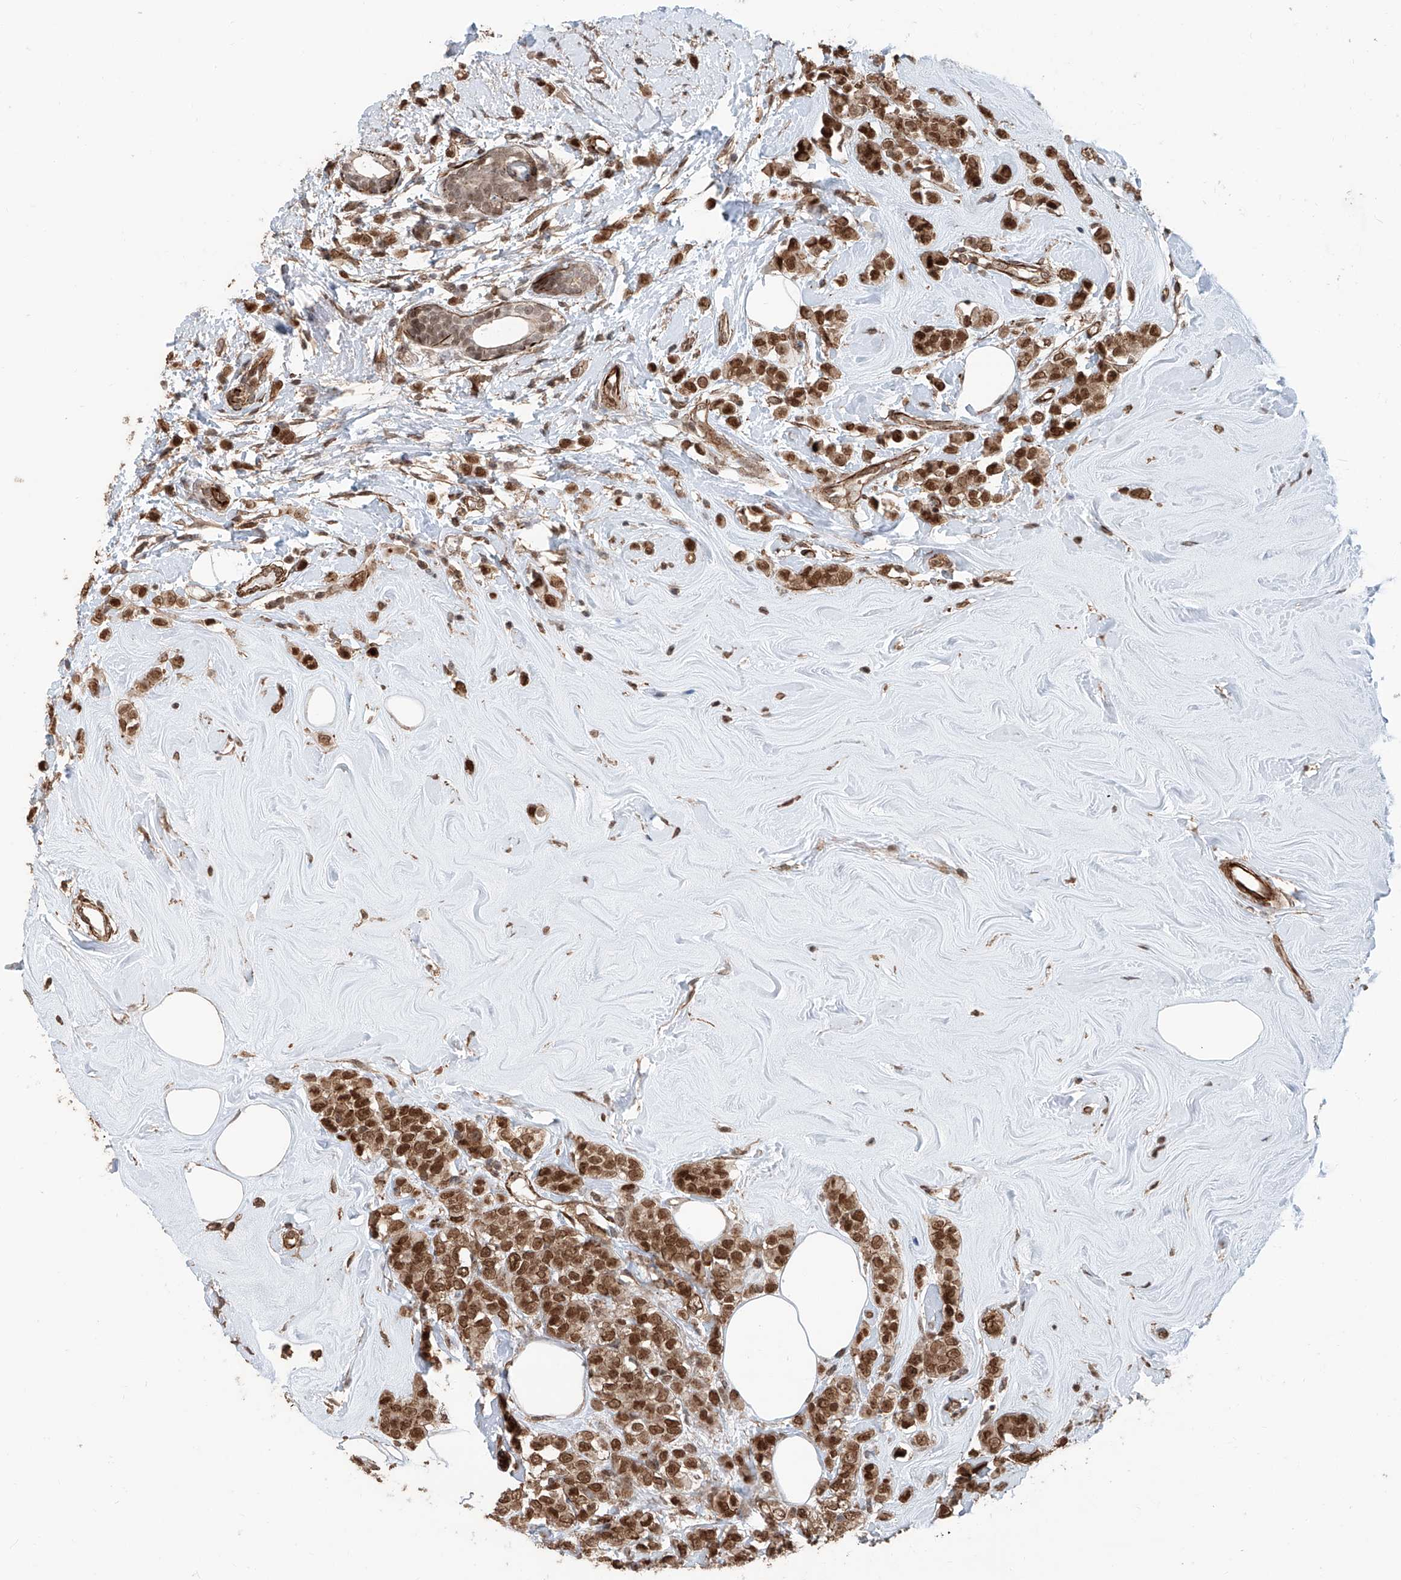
{"staining": {"intensity": "moderate", "quantity": ">75%", "location": "cytoplasmic/membranous,nuclear"}, "tissue": "breast cancer", "cell_type": "Tumor cells", "image_type": "cancer", "snomed": [{"axis": "morphology", "description": "Lobular carcinoma"}, {"axis": "topography", "description": "Breast"}], "caption": "Immunohistochemical staining of human breast lobular carcinoma shows moderate cytoplasmic/membranous and nuclear protein staining in about >75% of tumor cells. (DAB (3,3'-diaminobenzidine) = brown stain, brightfield microscopy at high magnification).", "gene": "SDE2", "patient": {"sex": "female", "age": 47}}